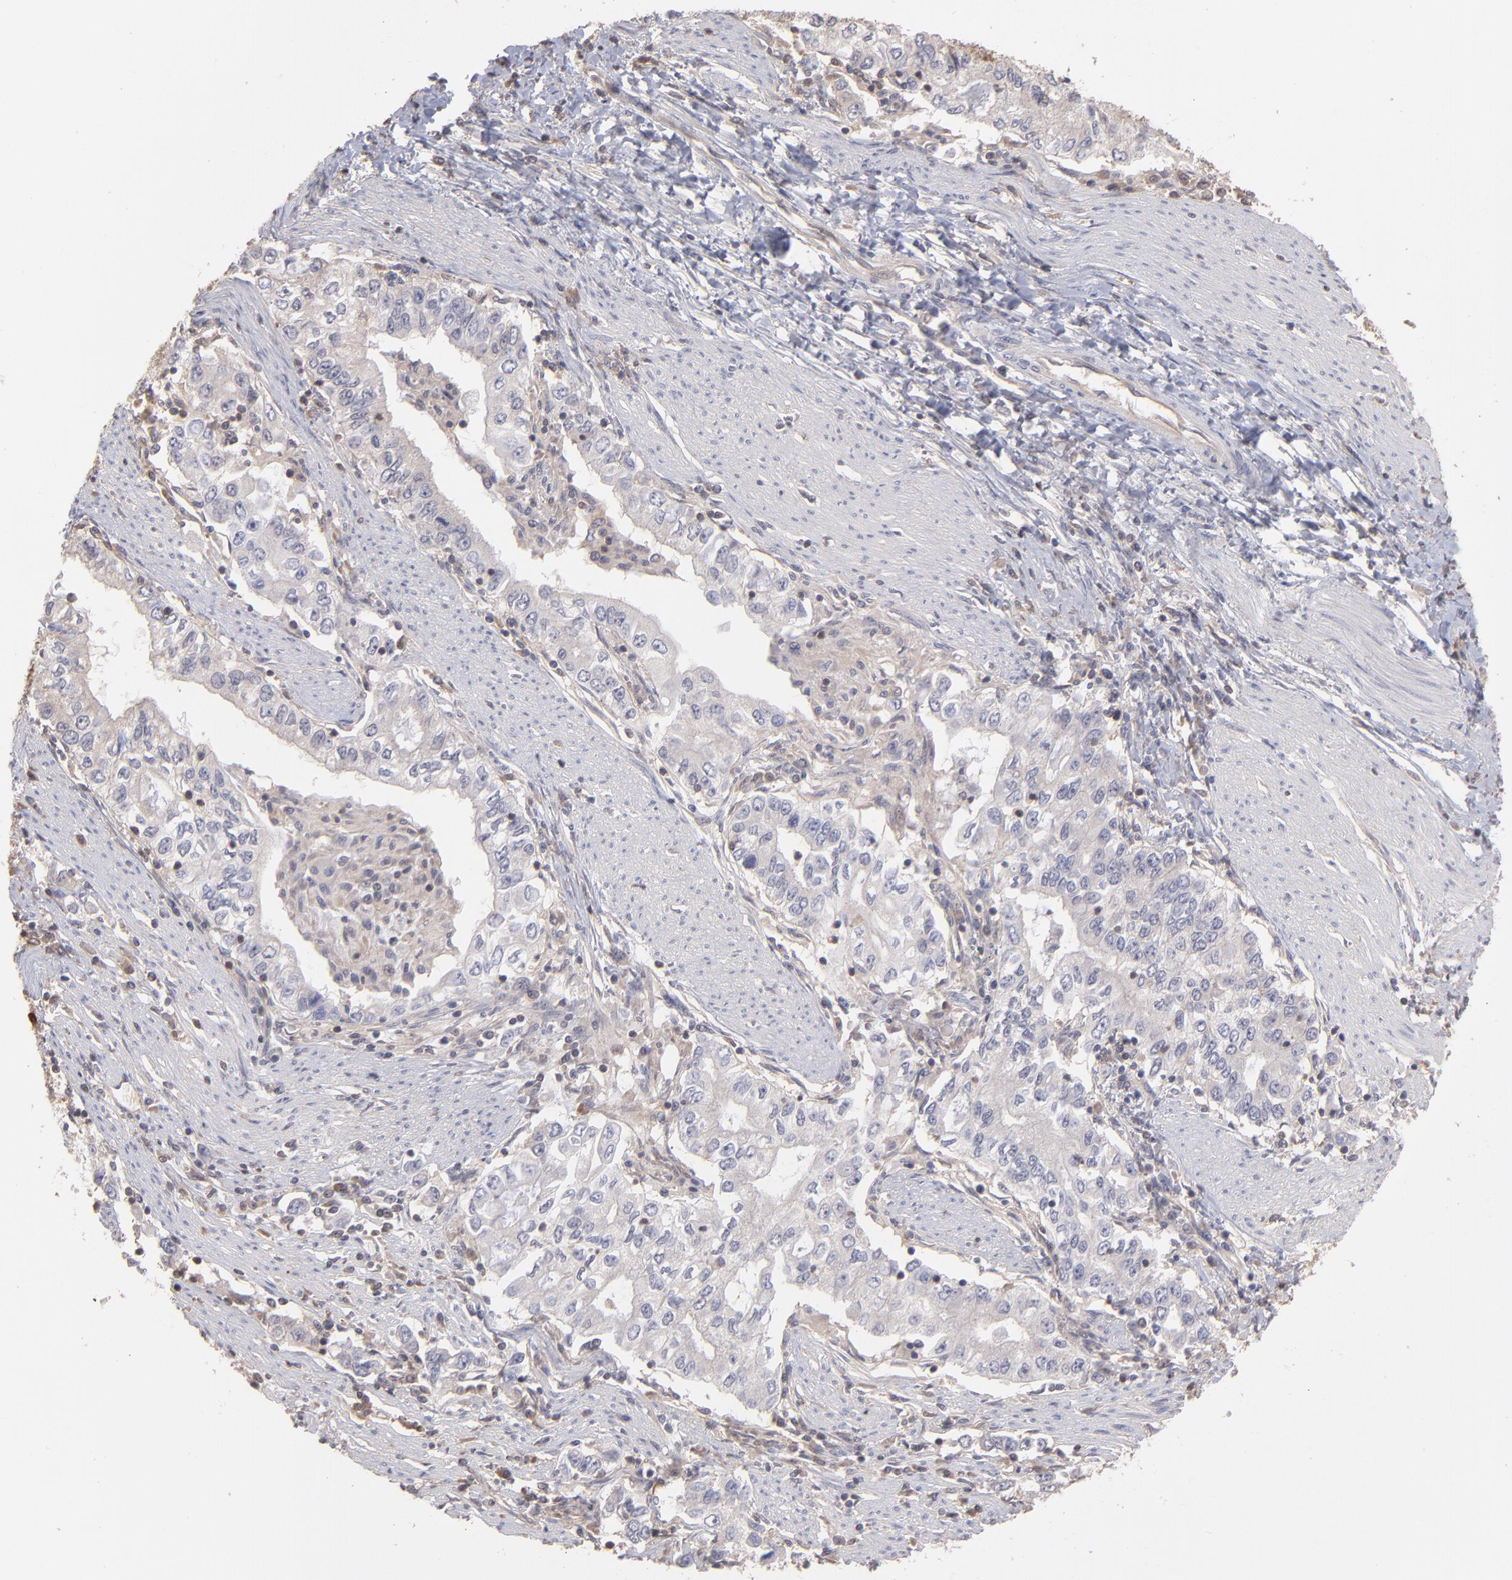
{"staining": {"intensity": "weak", "quantity": "<25%", "location": "cytoplasmic/membranous"}, "tissue": "stomach cancer", "cell_type": "Tumor cells", "image_type": "cancer", "snomed": [{"axis": "morphology", "description": "Adenocarcinoma, NOS"}, {"axis": "topography", "description": "Stomach, lower"}], "caption": "Immunohistochemistry (IHC) histopathology image of human stomach cancer stained for a protein (brown), which demonstrates no positivity in tumor cells. (Brightfield microscopy of DAB IHC at high magnification).", "gene": "MAP2K2", "patient": {"sex": "female", "age": 72}}